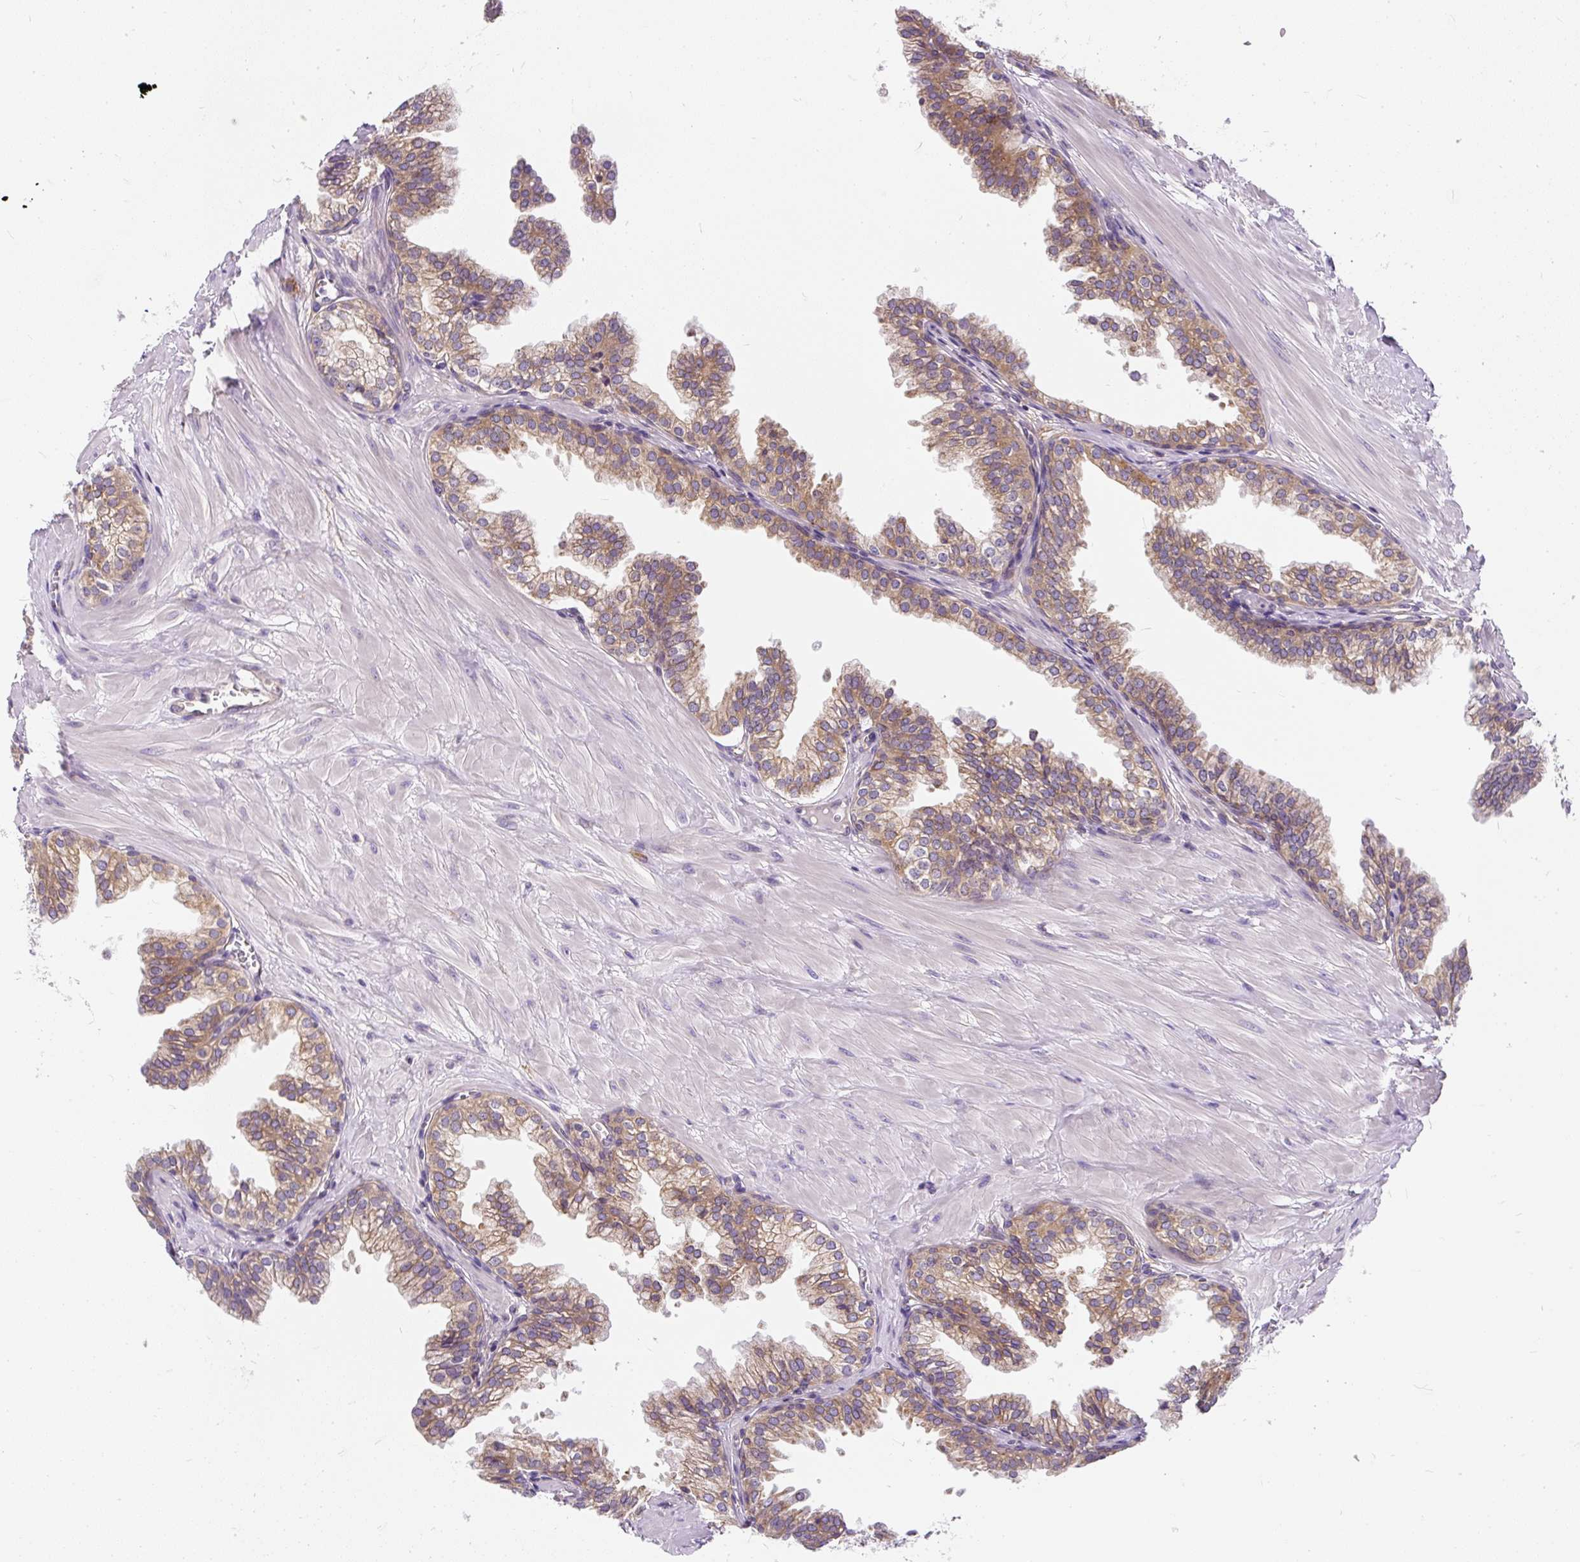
{"staining": {"intensity": "moderate", "quantity": ">75%", "location": "cytoplasmic/membranous"}, "tissue": "prostate", "cell_type": "Glandular cells", "image_type": "normal", "snomed": [{"axis": "morphology", "description": "Normal tissue, NOS"}, {"axis": "topography", "description": "Prostate"}, {"axis": "topography", "description": "Peripheral nerve tissue"}], "caption": "Glandular cells exhibit moderate cytoplasmic/membranous staining in about >75% of cells in benign prostate.", "gene": "CYP20A1", "patient": {"sex": "male", "age": 55}}